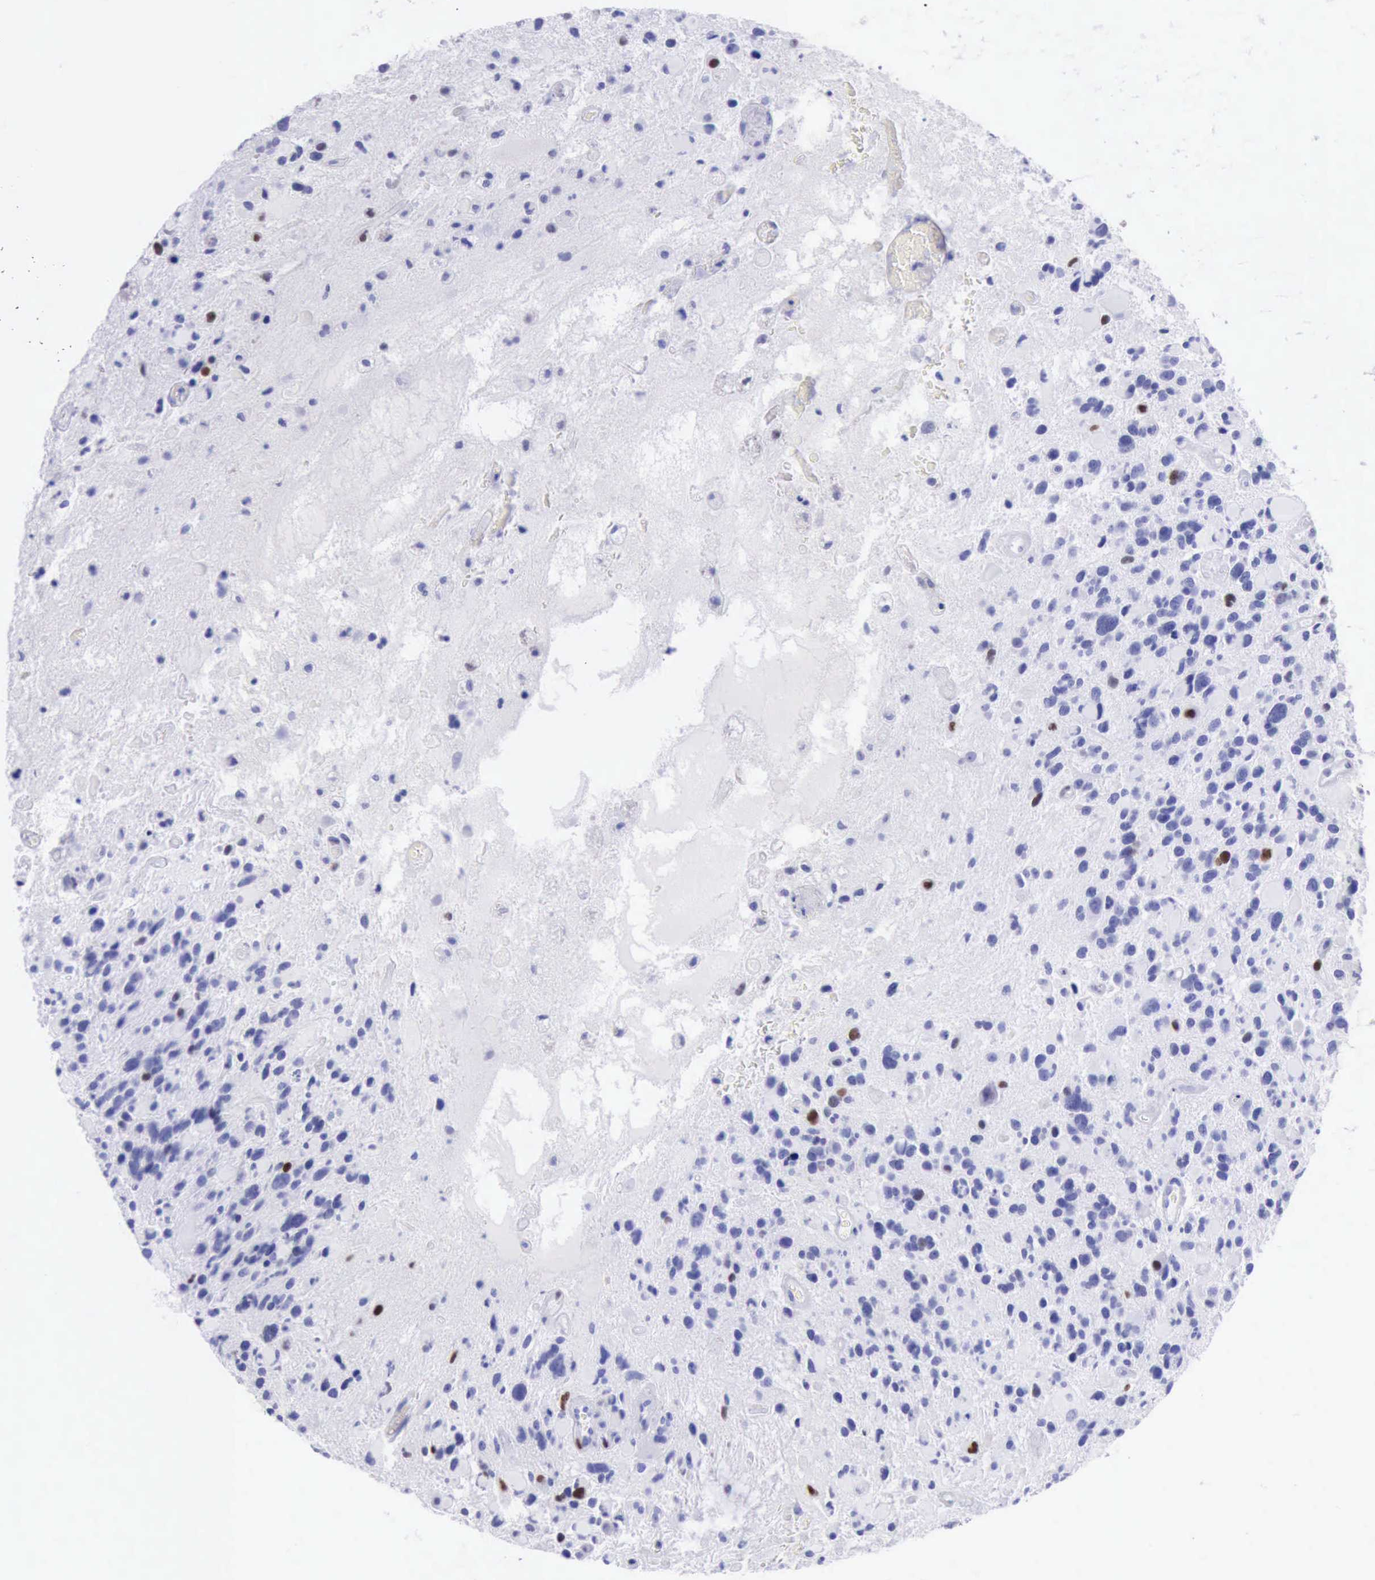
{"staining": {"intensity": "strong", "quantity": "25%-75%", "location": "nuclear"}, "tissue": "glioma", "cell_type": "Tumor cells", "image_type": "cancer", "snomed": [{"axis": "morphology", "description": "Glioma, malignant, High grade"}, {"axis": "topography", "description": "Brain"}], "caption": "IHC image of neoplastic tissue: human glioma stained using immunohistochemistry (IHC) displays high levels of strong protein expression localized specifically in the nuclear of tumor cells, appearing as a nuclear brown color.", "gene": "MCM2", "patient": {"sex": "female", "age": 37}}